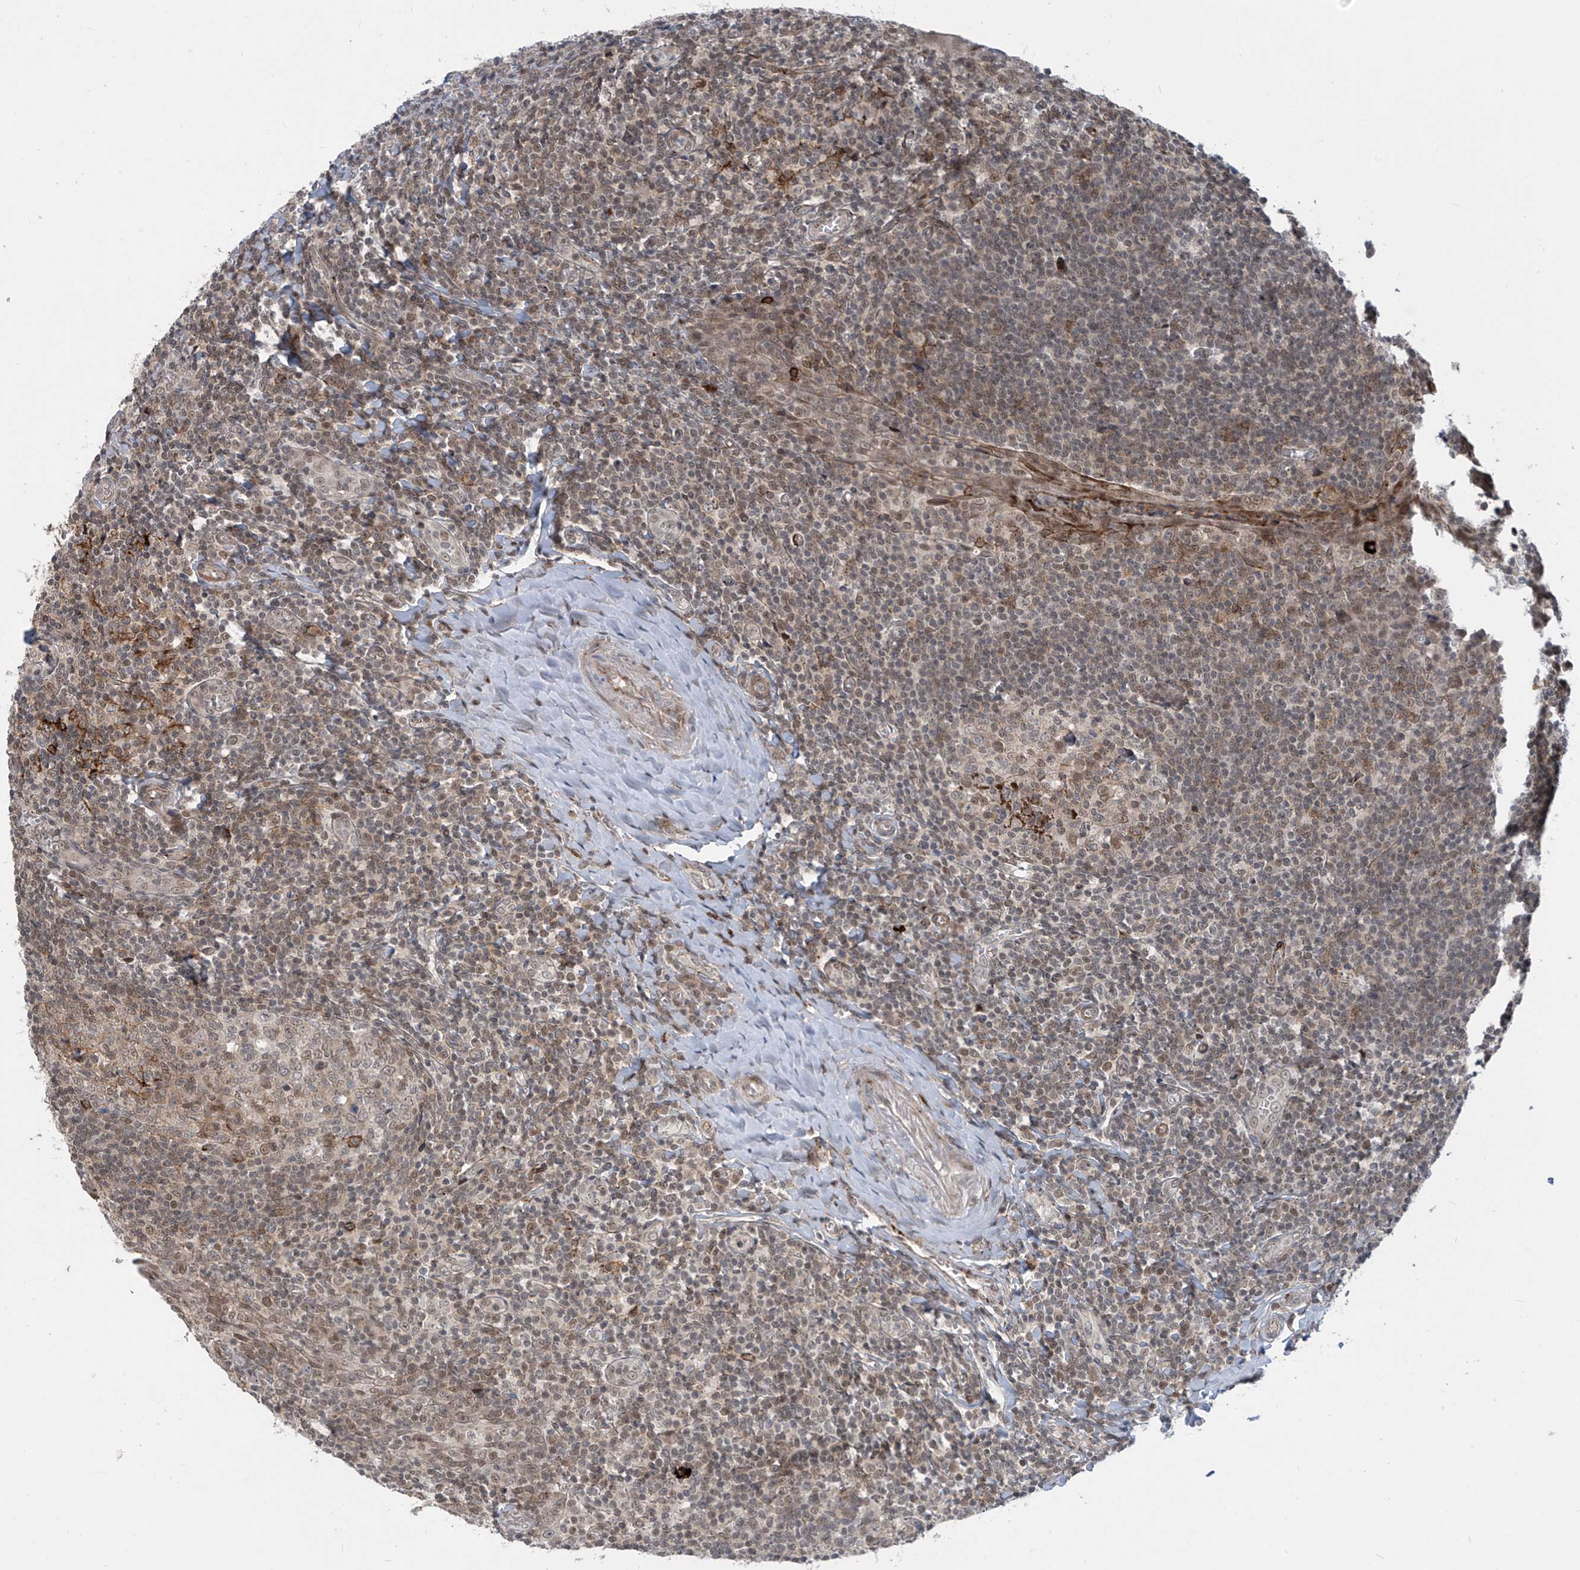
{"staining": {"intensity": "moderate", "quantity": "25%-75%", "location": "nuclear"}, "tissue": "tonsil", "cell_type": "Germinal center cells", "image_type": "normal", "snomed": [{"axis": "morphology", "description": "Normal tissue, NOS"}, {"axis": "topography", "description": "Tonsil"}], "caption": "About 25%-75% of germinal center cells in unremarkable human tonsil show moderate nuclear protein positivity as visualized by brown immunohistochemical staining.", "gene": "LAGE3", "patient": {"sex": "male", "age": 27}}